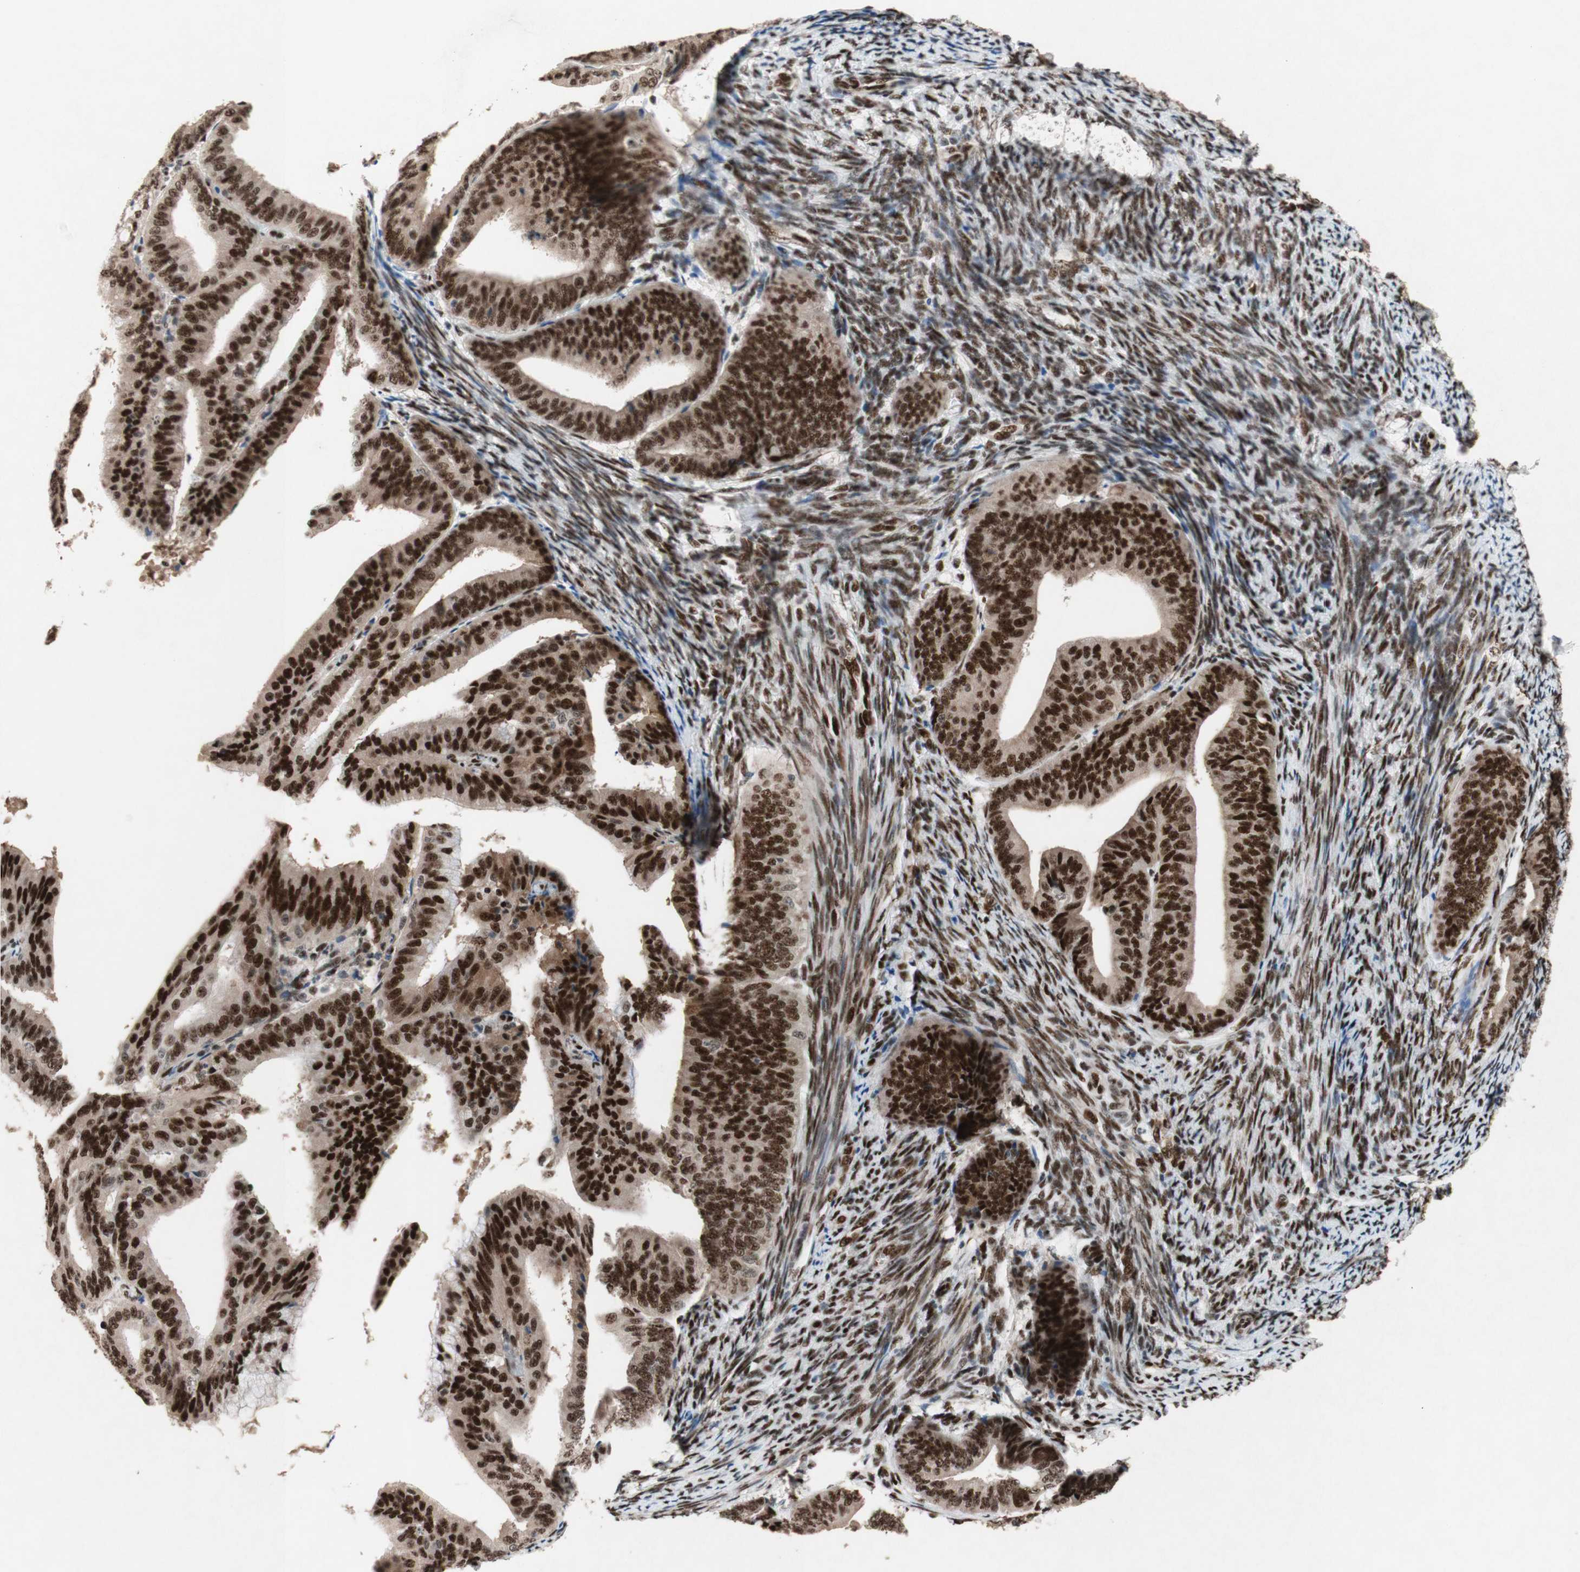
{"staining": {"intensity": "strong", "quantity": ">75%", "location": "nuclear"}, "tissue": "endometrial cancer", "cell_type": "Tumor cells", "image_type": "cancer", "snomed": [{"axis": "morphology", "description": "Adenocarcinoma, NOS"}, {"axis": "topography", "description": "Endometrium"}], "caption": "Strong nuclear staining for a protein is identified in approximately >75% of tumor cells of endometrial cancer (adenocarcinoma) using IHC.", "gene": "TLE1", "patient": {"sex": "female", "age": 63}}